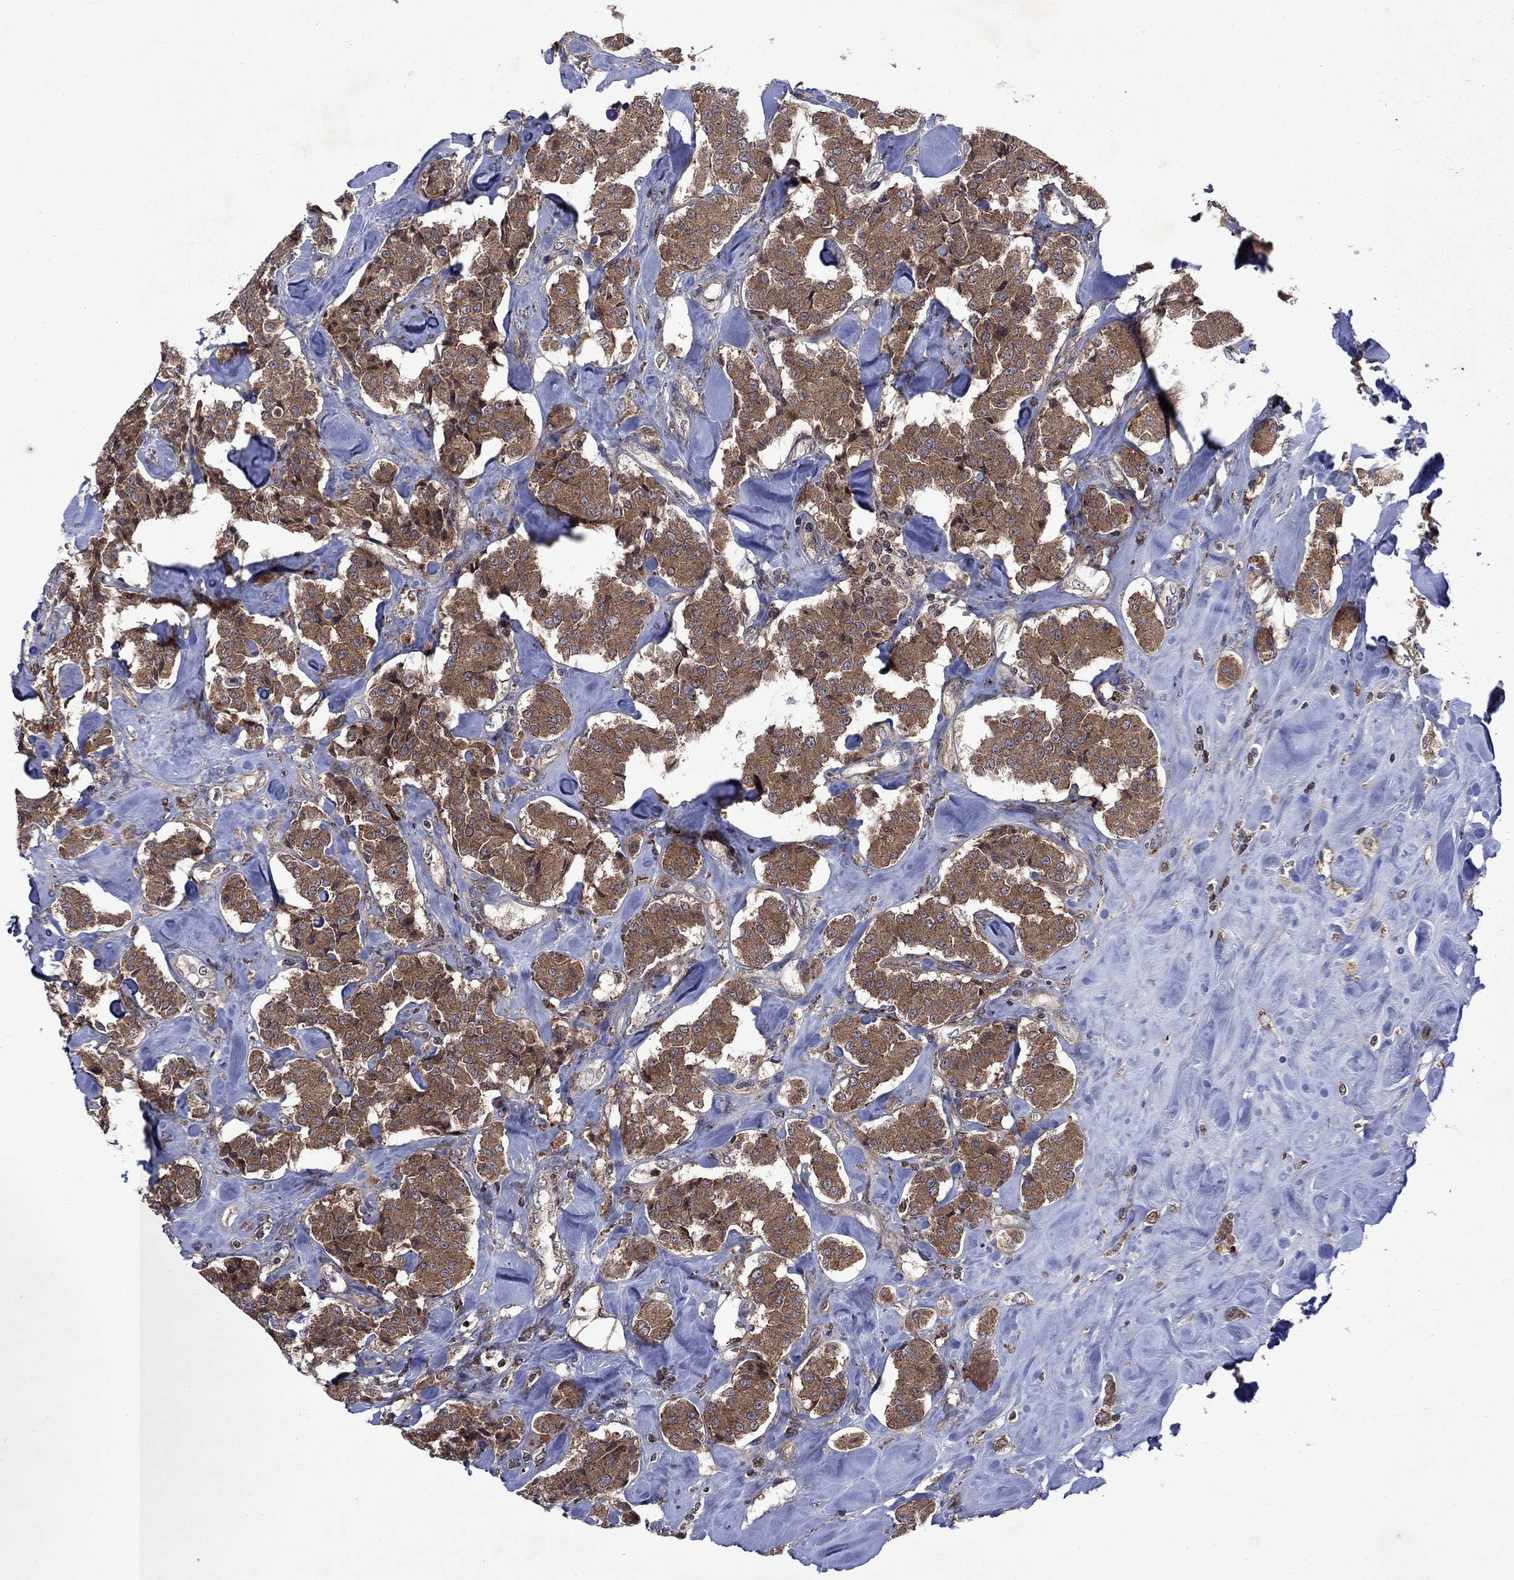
{"staining": {"intensity": "moderate", "quantity": ">75%", "location": "cytoplasmic/membranous"}, "tissue": "carcinoid", "cell_type": "Tumor cells", "image_type": "cancer", "snomed": [{"axis": "morphology", "description": "Carcinoid, malignant, NOS"}, {"axis": "topography", "description": "Pancreas"}], "caption": "Human carcinoid (malignant) stained for a protein (brown) displays moderate cytoplasmic/membranous positive positivity in about >75% of tumor cells.", "gene": "TMEM33", "patient": {"sex": "male", "age": 41}}